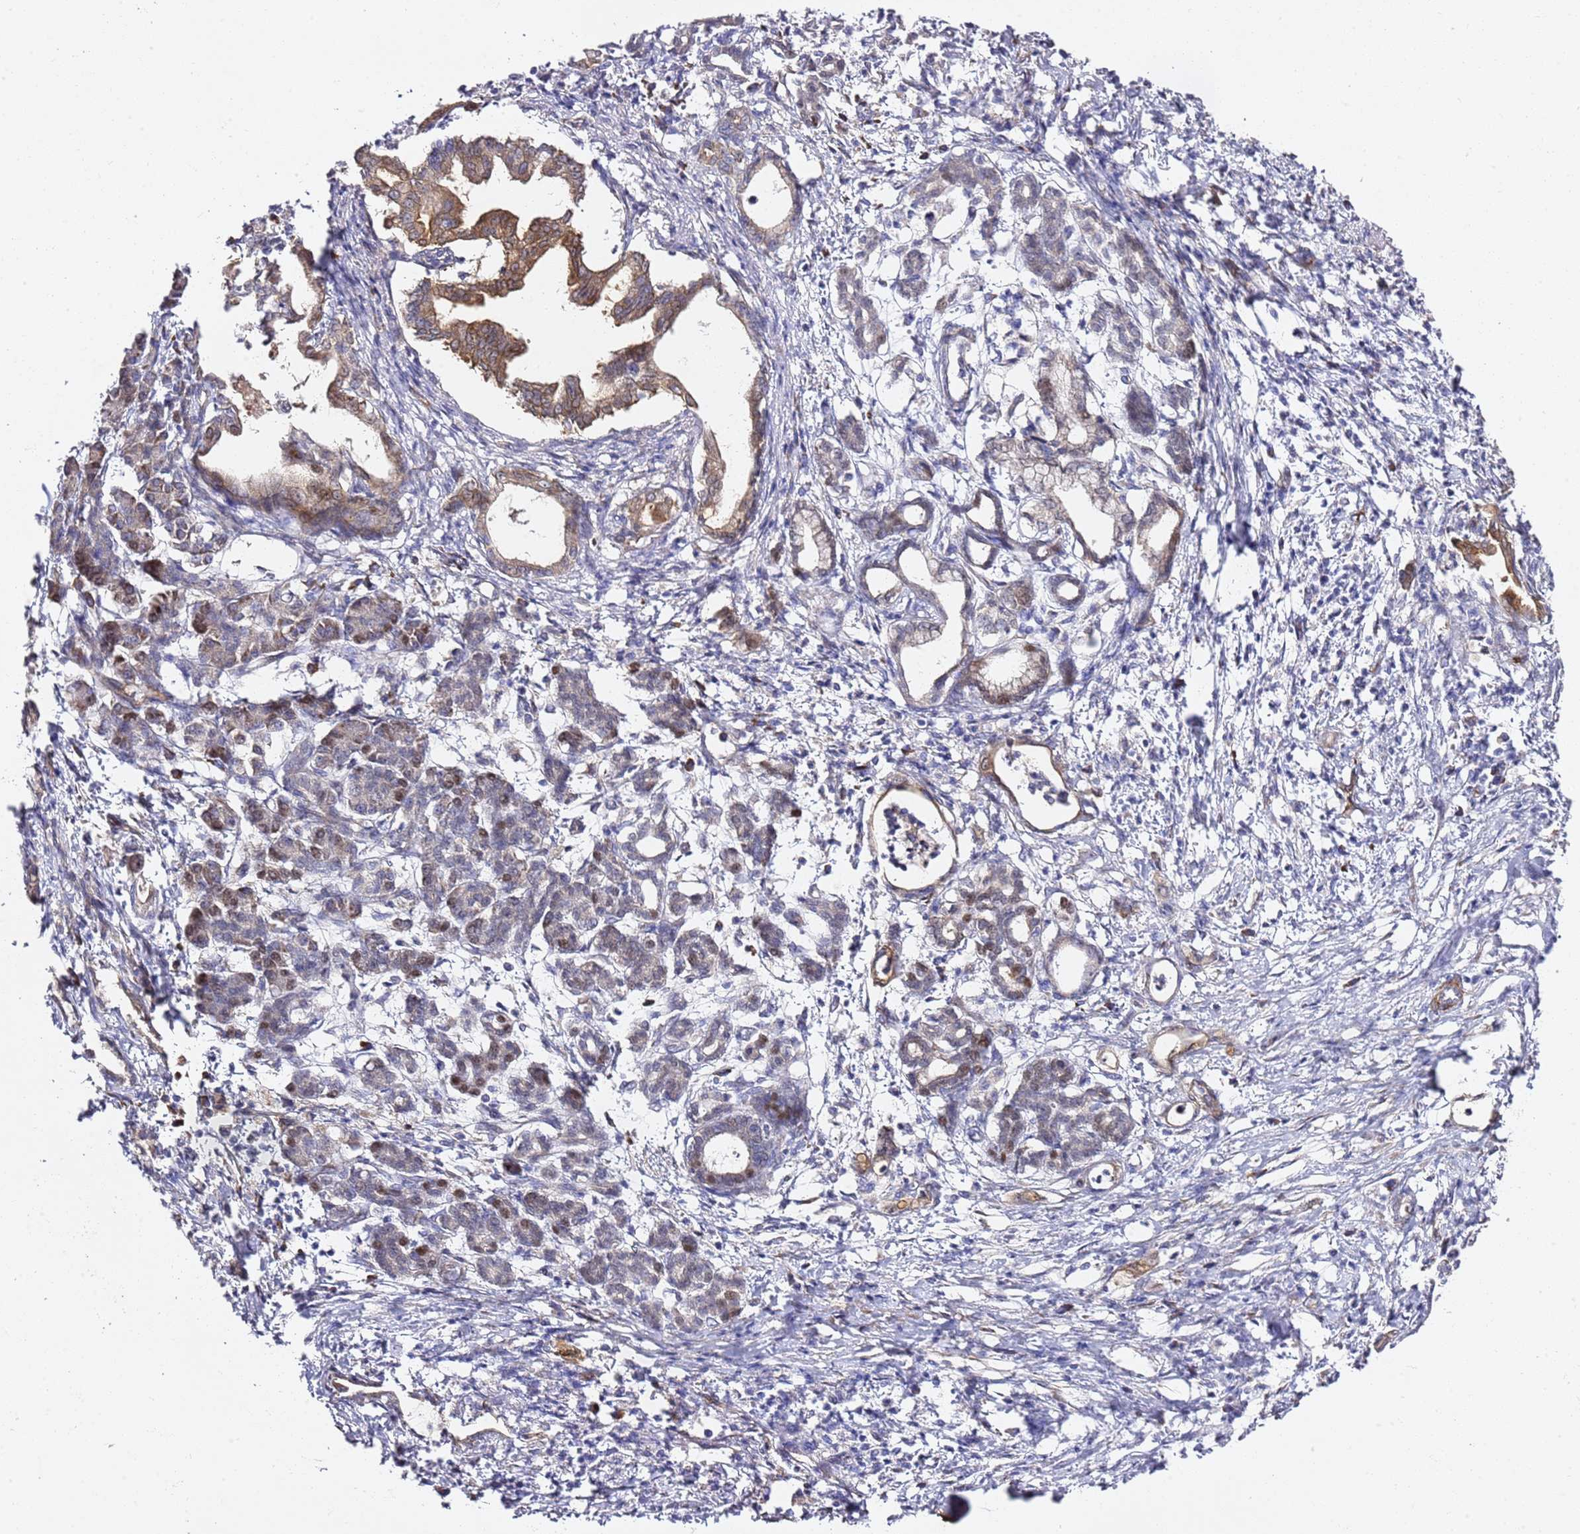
{"staining": {"intensity": "moderate", "quantity": "25%-75%", "location": "cytoplasmic/membranous"}, "tissue": "pancreatic cancer", "cell_type": "Tumor cells", "image_type": "cancer", "snomed": [{"axis": "morphology", "description": "Adenocarcinoma, NOS"}, {"axis": "topography", "description": "Pancreas"}], "caption": "Immunohistochemistry (IHC) staining of pancreatic cancer (adenocarcinoma), which reveals medium levels of moderate cytoplasmic/membranous staining in approximately 25%-75% of tumor cells indicating moderate cytoplasmic/membranous protein expression. The staining was performed using DAB (3,3'-diaminobenzidine) (brown) for protein detection and nuclei were counterstained in hematoxylin (blue).", "gene": "EPS8L1", "patient": {"sex": "female", "age": 55}}